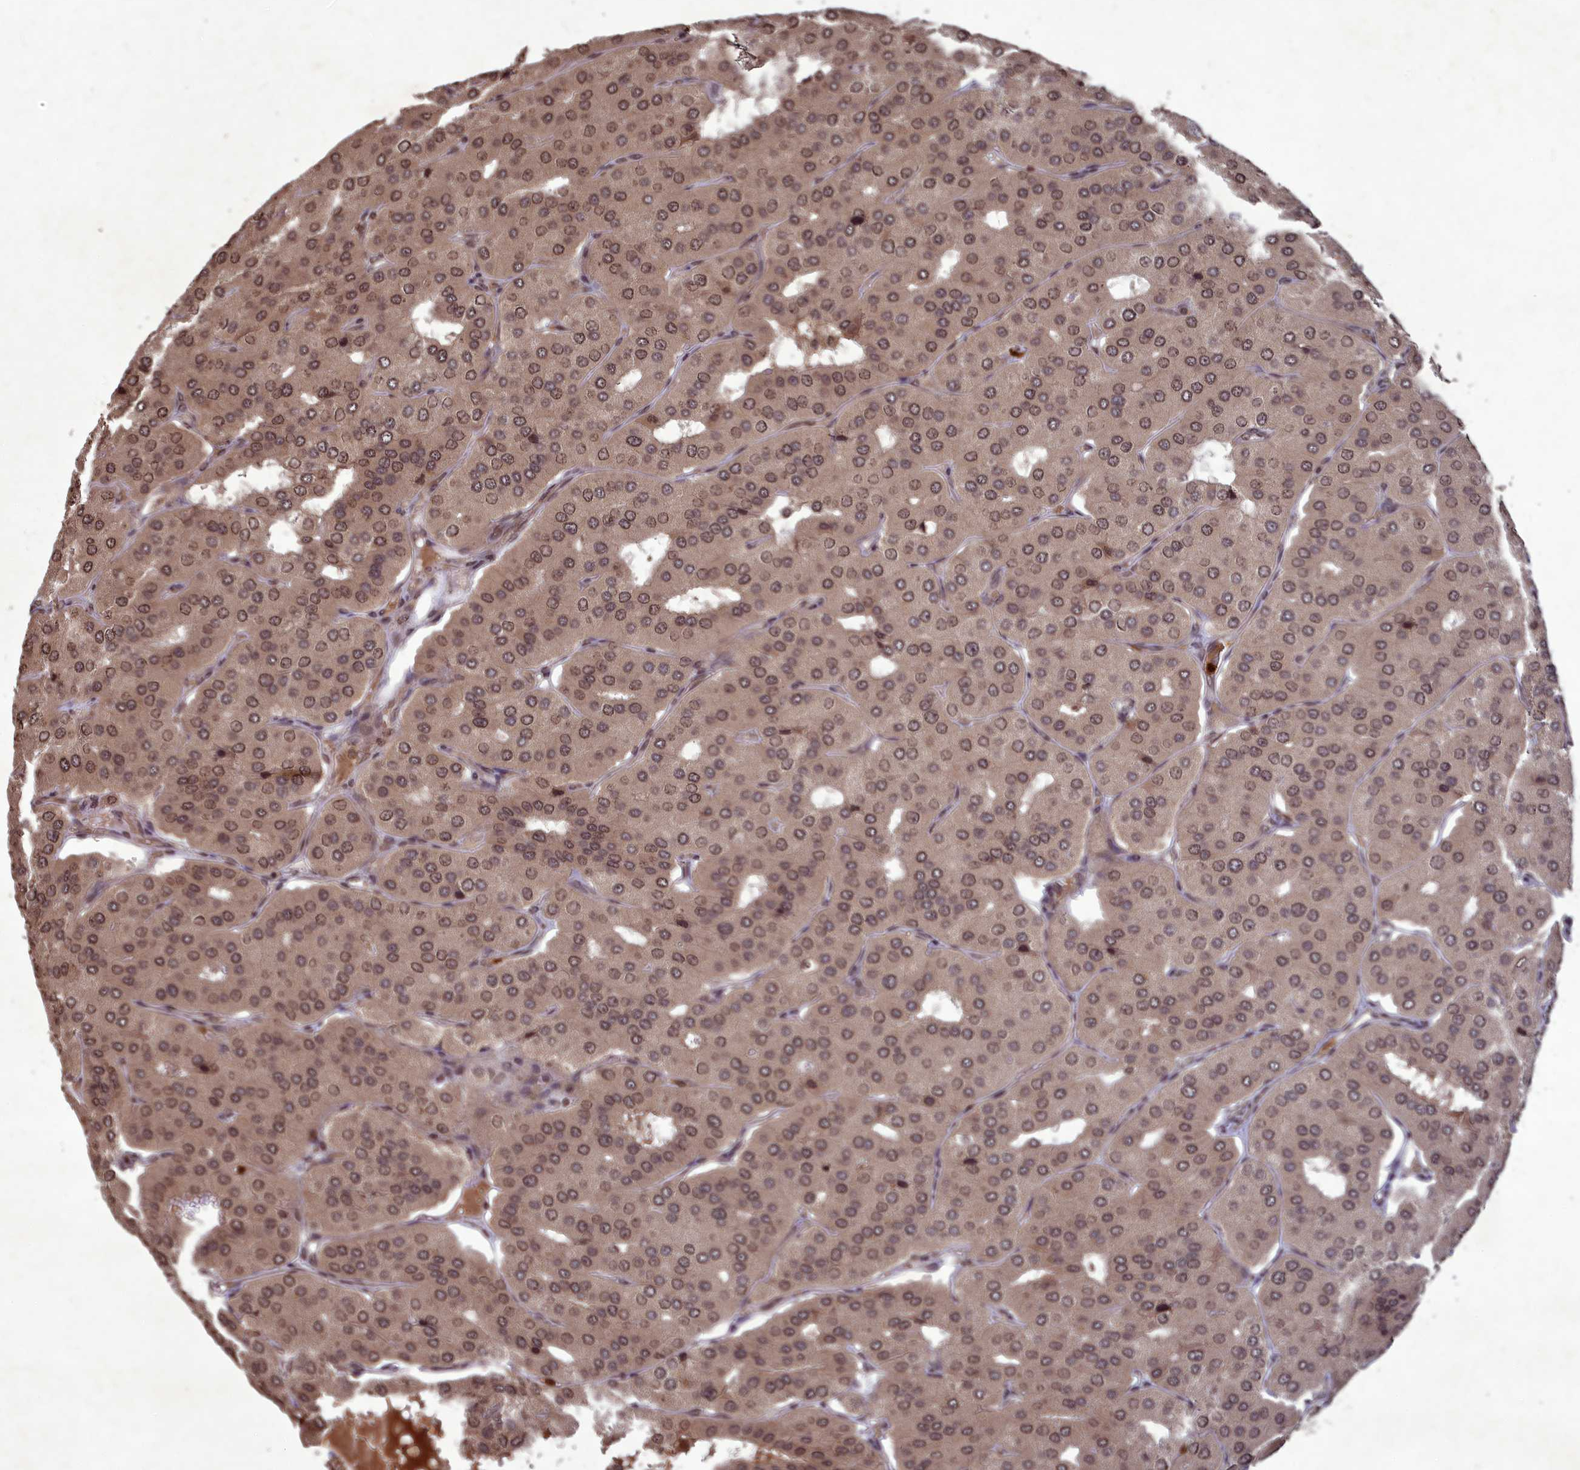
{"staining": {"intensity": "moderate", "quantity": ">75%", "location": "nuclear"}, "tissue": "parathyroid gland", "cell_type": "Glandular cells", "image_type": "normal", "snomed": [{"axis": "morphology", "description": "Normal tissue, NOS"}, {"axis": "morphology", "description": "Adenoma, NOS"}, {"axis": "topography", "description": "Parathyroid gland"}], "caption": "This histopathology image shows IHC staining of normal human parathyroid gland, with medium moderate nuclear staining in approximately >75% of glandular cells.", "gene": "SRMS", "patient": {"sex": "female", "age": 86}}